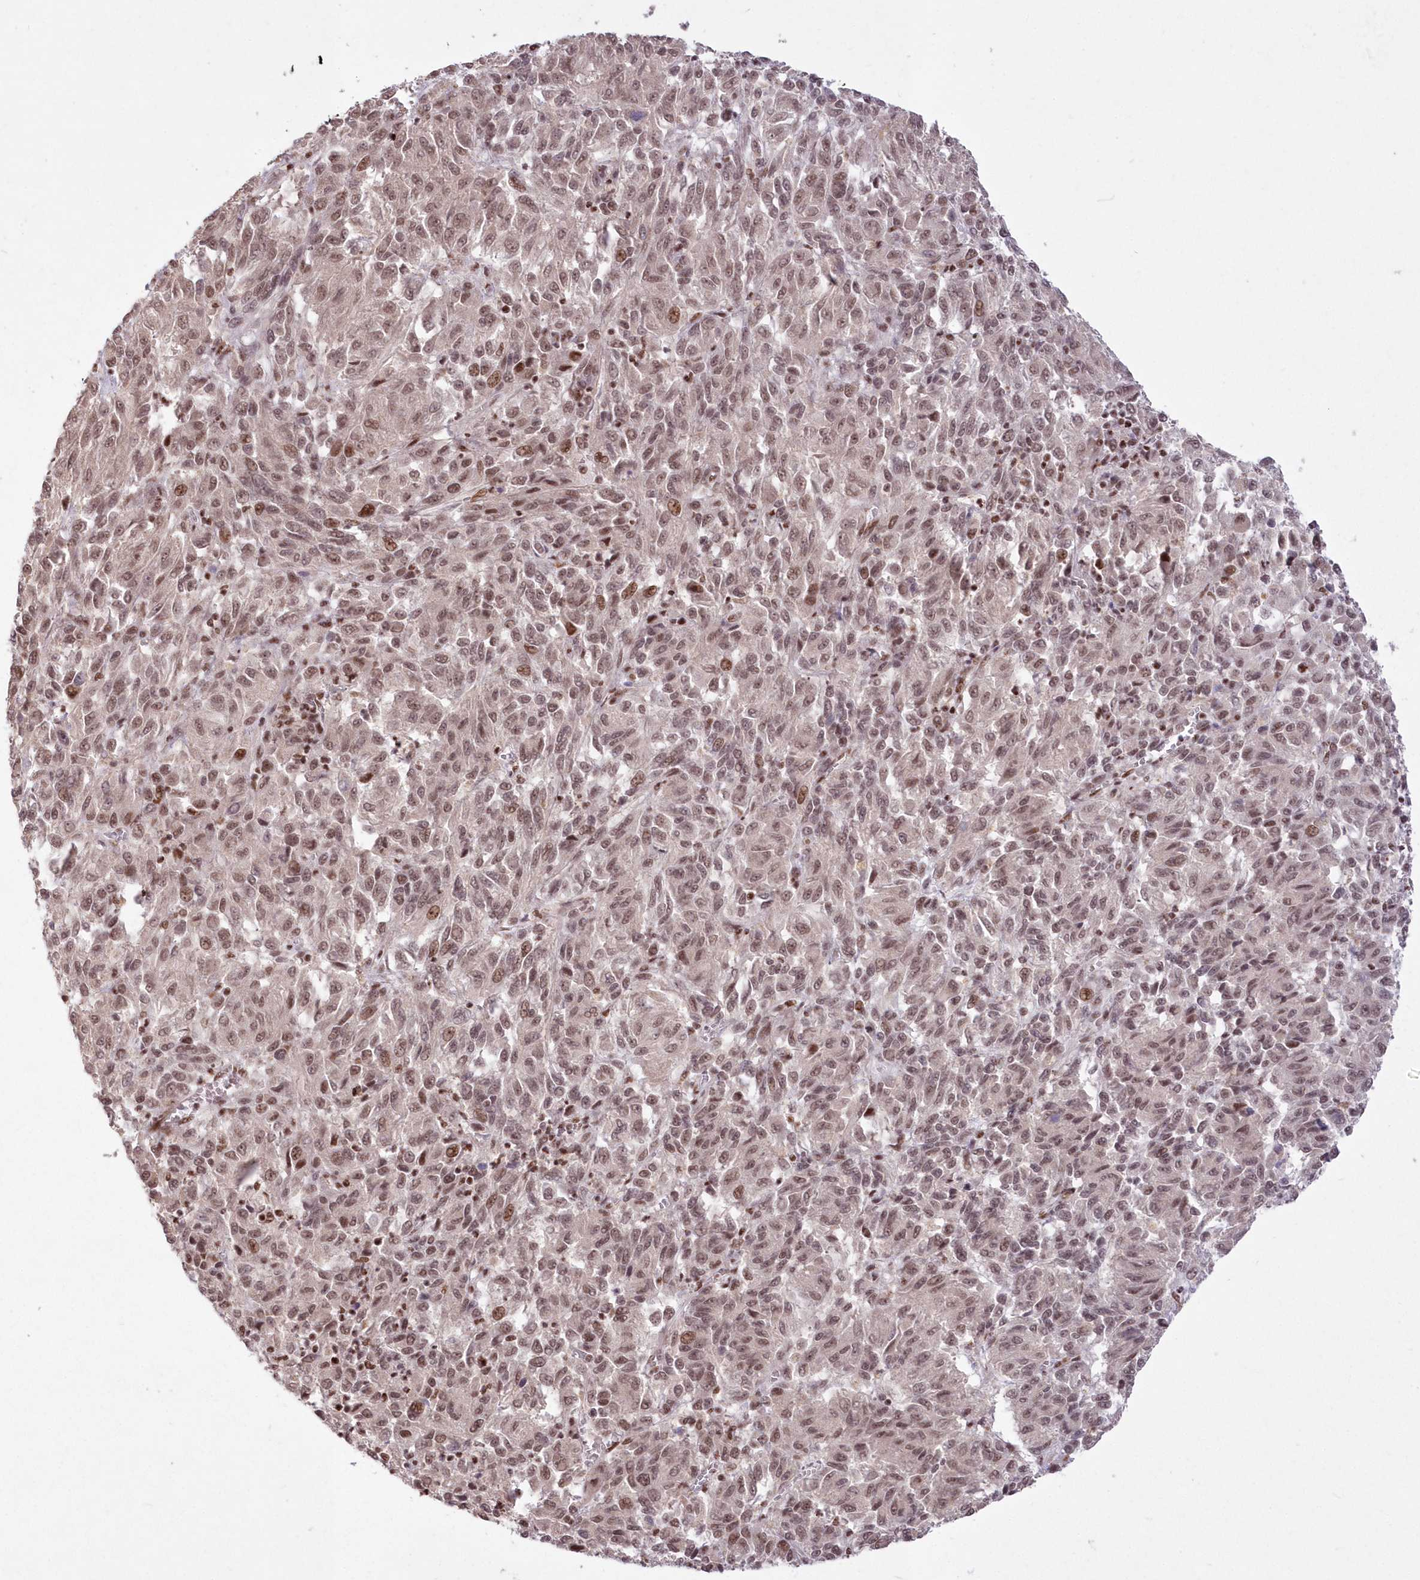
{"staining": {"intensity": "moderate", "quantity": ">75%", "location": "nuclear"}, "tissue": "melanoma", "cell_type": "Tumor cells", "image_type": "cancer", "snomed": [{"axis": "morphology", "description": "Malignant melanoma, Metastatic site"}, {"axis": "topography", "description": "Lung"}], "caption": "This is a micrograph of immunohistochemistry staining of melanoma, which shows moderate staining in the nuclear of tumor cells.", "gene": "WBP1L", "patient": {"sex": "male", "age": 64}}